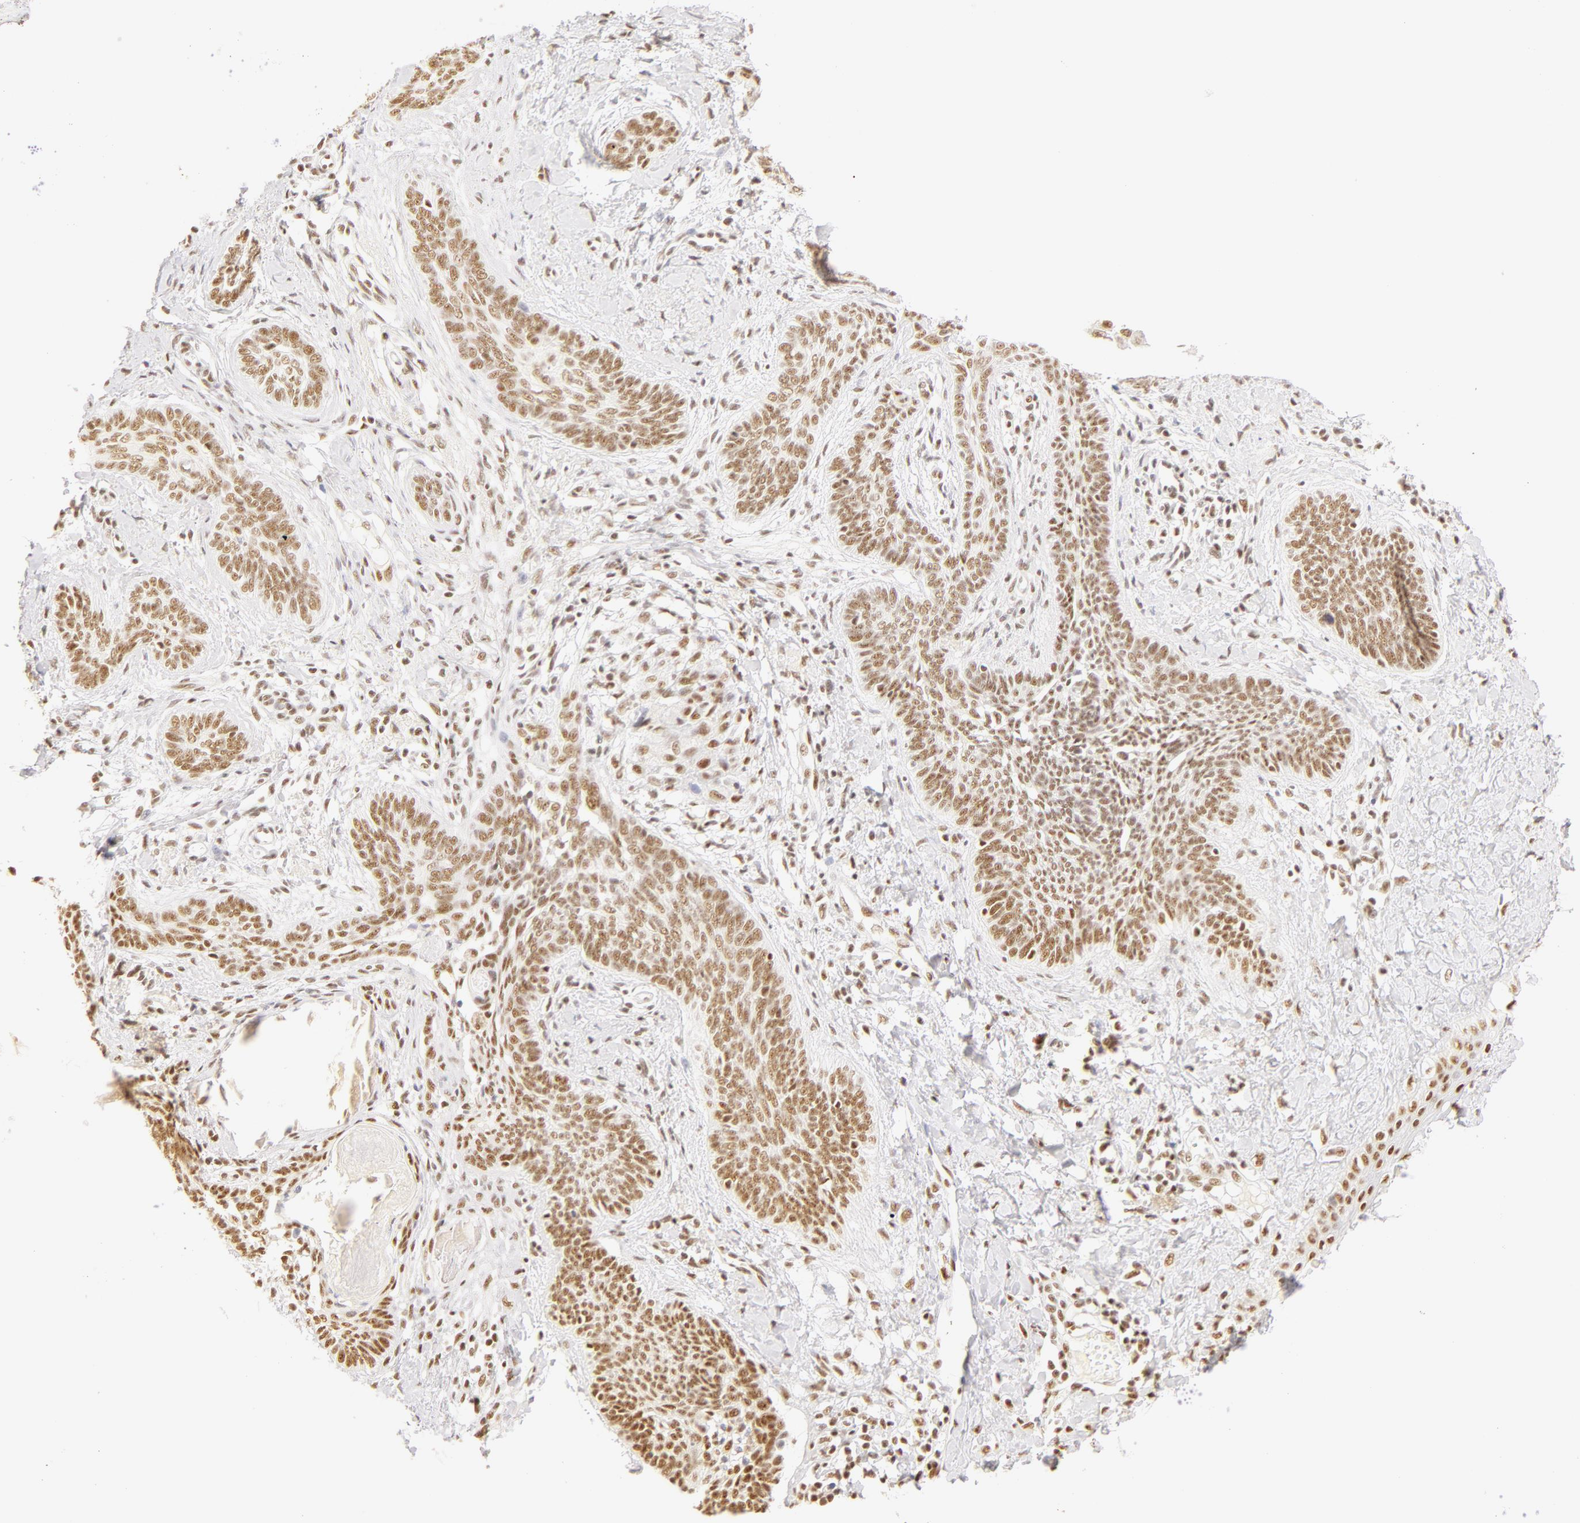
{"staining": {"intensity": "weak", "quantity": ">75%", "location": "nuclear"}, "tissue": "skin cancer", "cell_type": "Tumor cells", "image_type": "cancer", "snomed": [{"axis": "morphology", "description": "Basal cell carcinoma"}, {"axis": "topography", "description": "Skin"}], "caption": "Immunohistochemistry micrograph of human basal cell carcinoma (skin) stained for a protein (brown), which exhibits low levels of weak nuclear expression in about >75% of tumor cells.", "gene": "RBM39", "patient": {"sex": "female", "age": 81}}